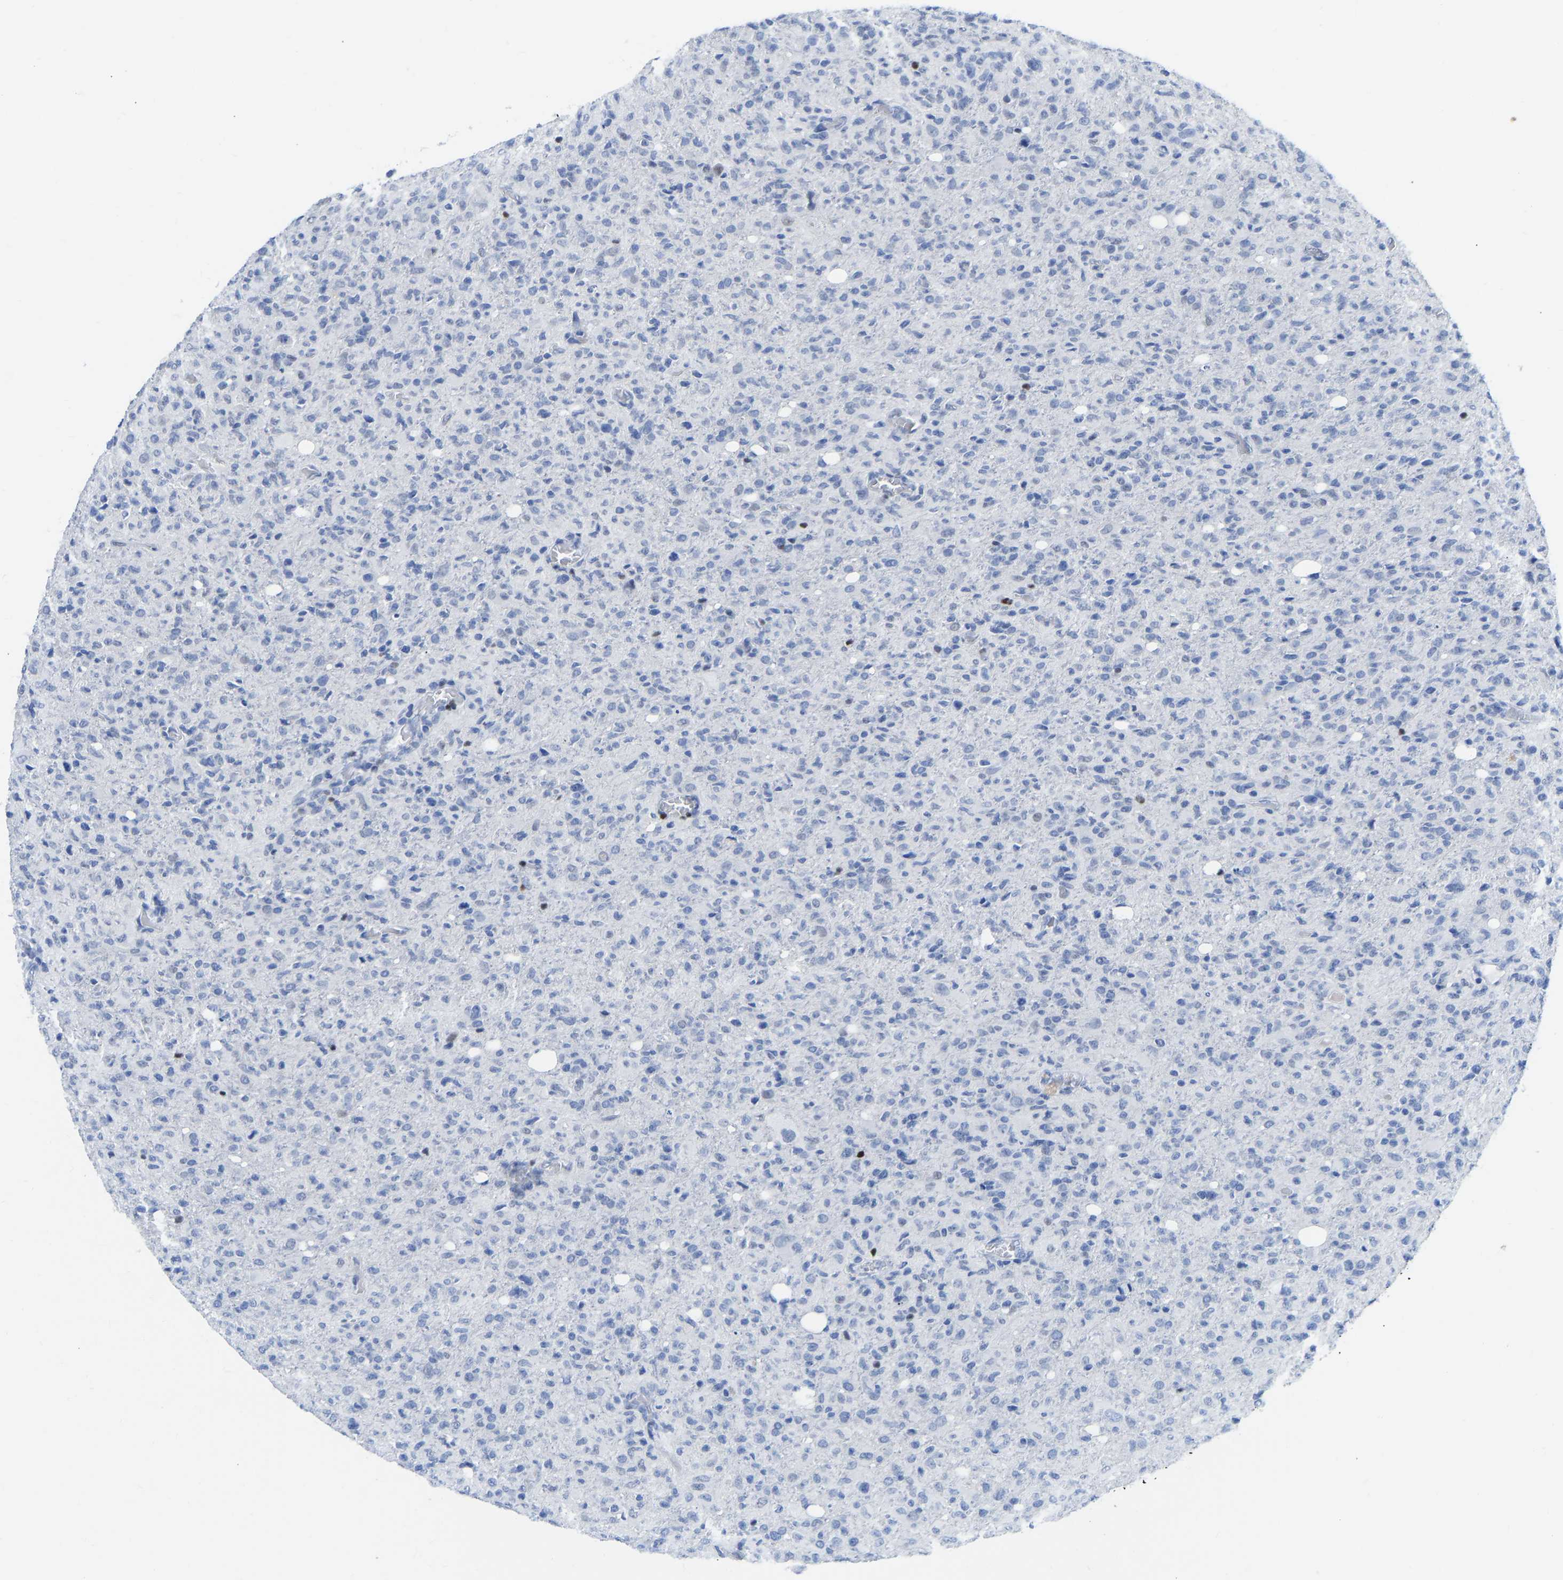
{"staining": {"intensity": "negative", "quantity": "none", "location": "none"}, "tissue": "glioma", "cell_type": "Tumor cells", "image_type": "cancer", "snomed": [{"axis": "morphology", "description": "Glioma, malignant, High grade"}, {"axis": "topography", "description": "Brain"}], "caption": "This is an IHC image of human malignant glioma (high-grade). There is no staining in tumor cells.", "gene": "TCF7", "patient": {"sex": "female", "age": 57}}